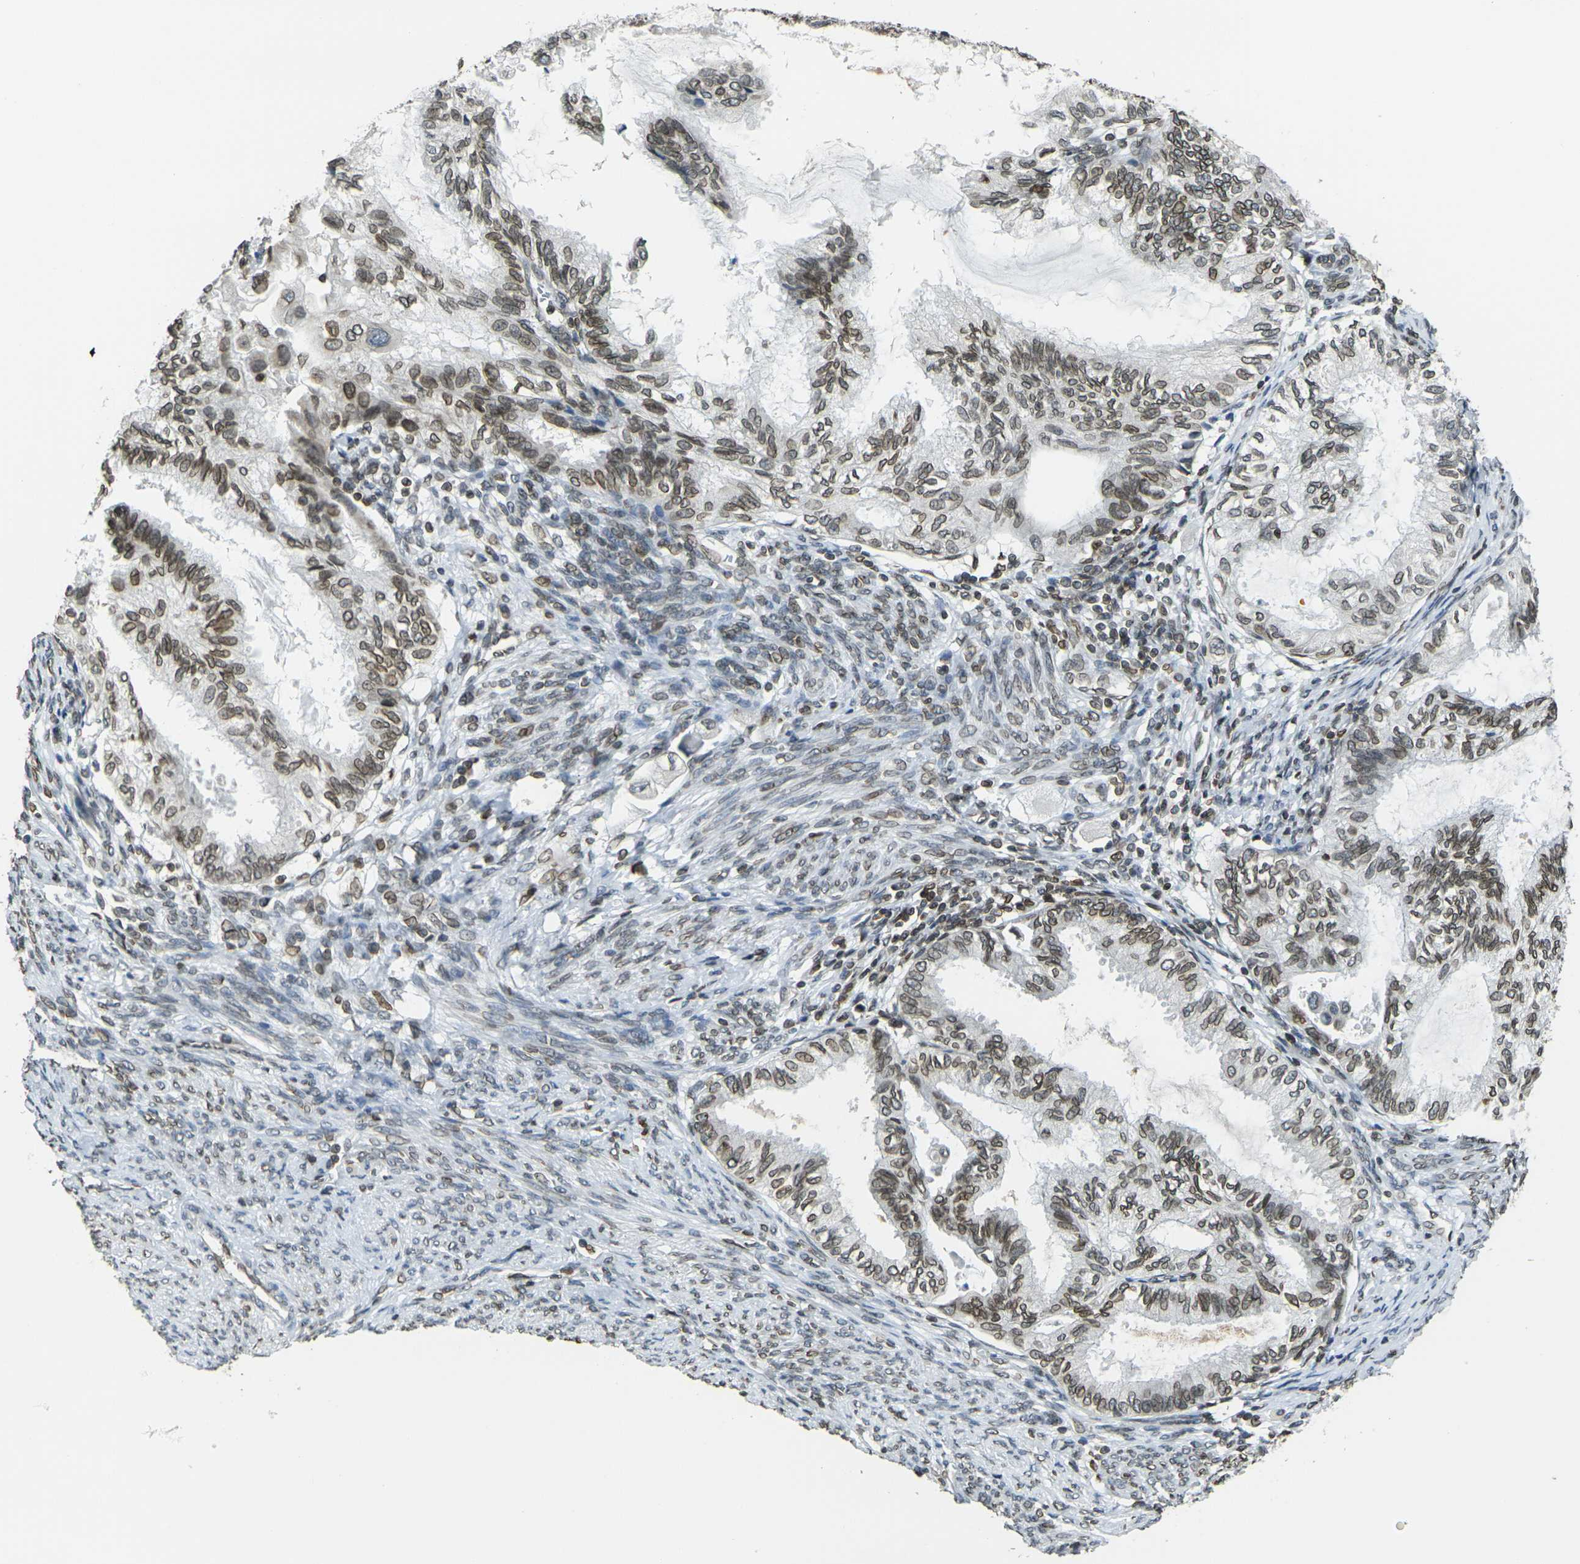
{"staining": {"intensity": "moderate", "quantity": ">75%", "location": "cytoplasmic/membranous,nuclear"}, "tissue": "cervical cancer", "cell_type": "Tumor cells", "image_type": "cancer", "snomed": [{"axis": "morphology", "description": "Normal tissue, NOS"}, {"axis": "morphology", "description": "Adenocarcinoma, NOS"}, {"axis": "topography", "description": "Cervix"}, {"axis": "topography", "description": "Endometrium"}], "caption": "Immunohistochemical staining of human cervical cancer reveals medium levels of moderate cytoplasmic/membranous and nuclear protein expression in approximately >75% of tumor cells.", "gene": "BRDT", "patient": {"sex": "female", "age": 86}}